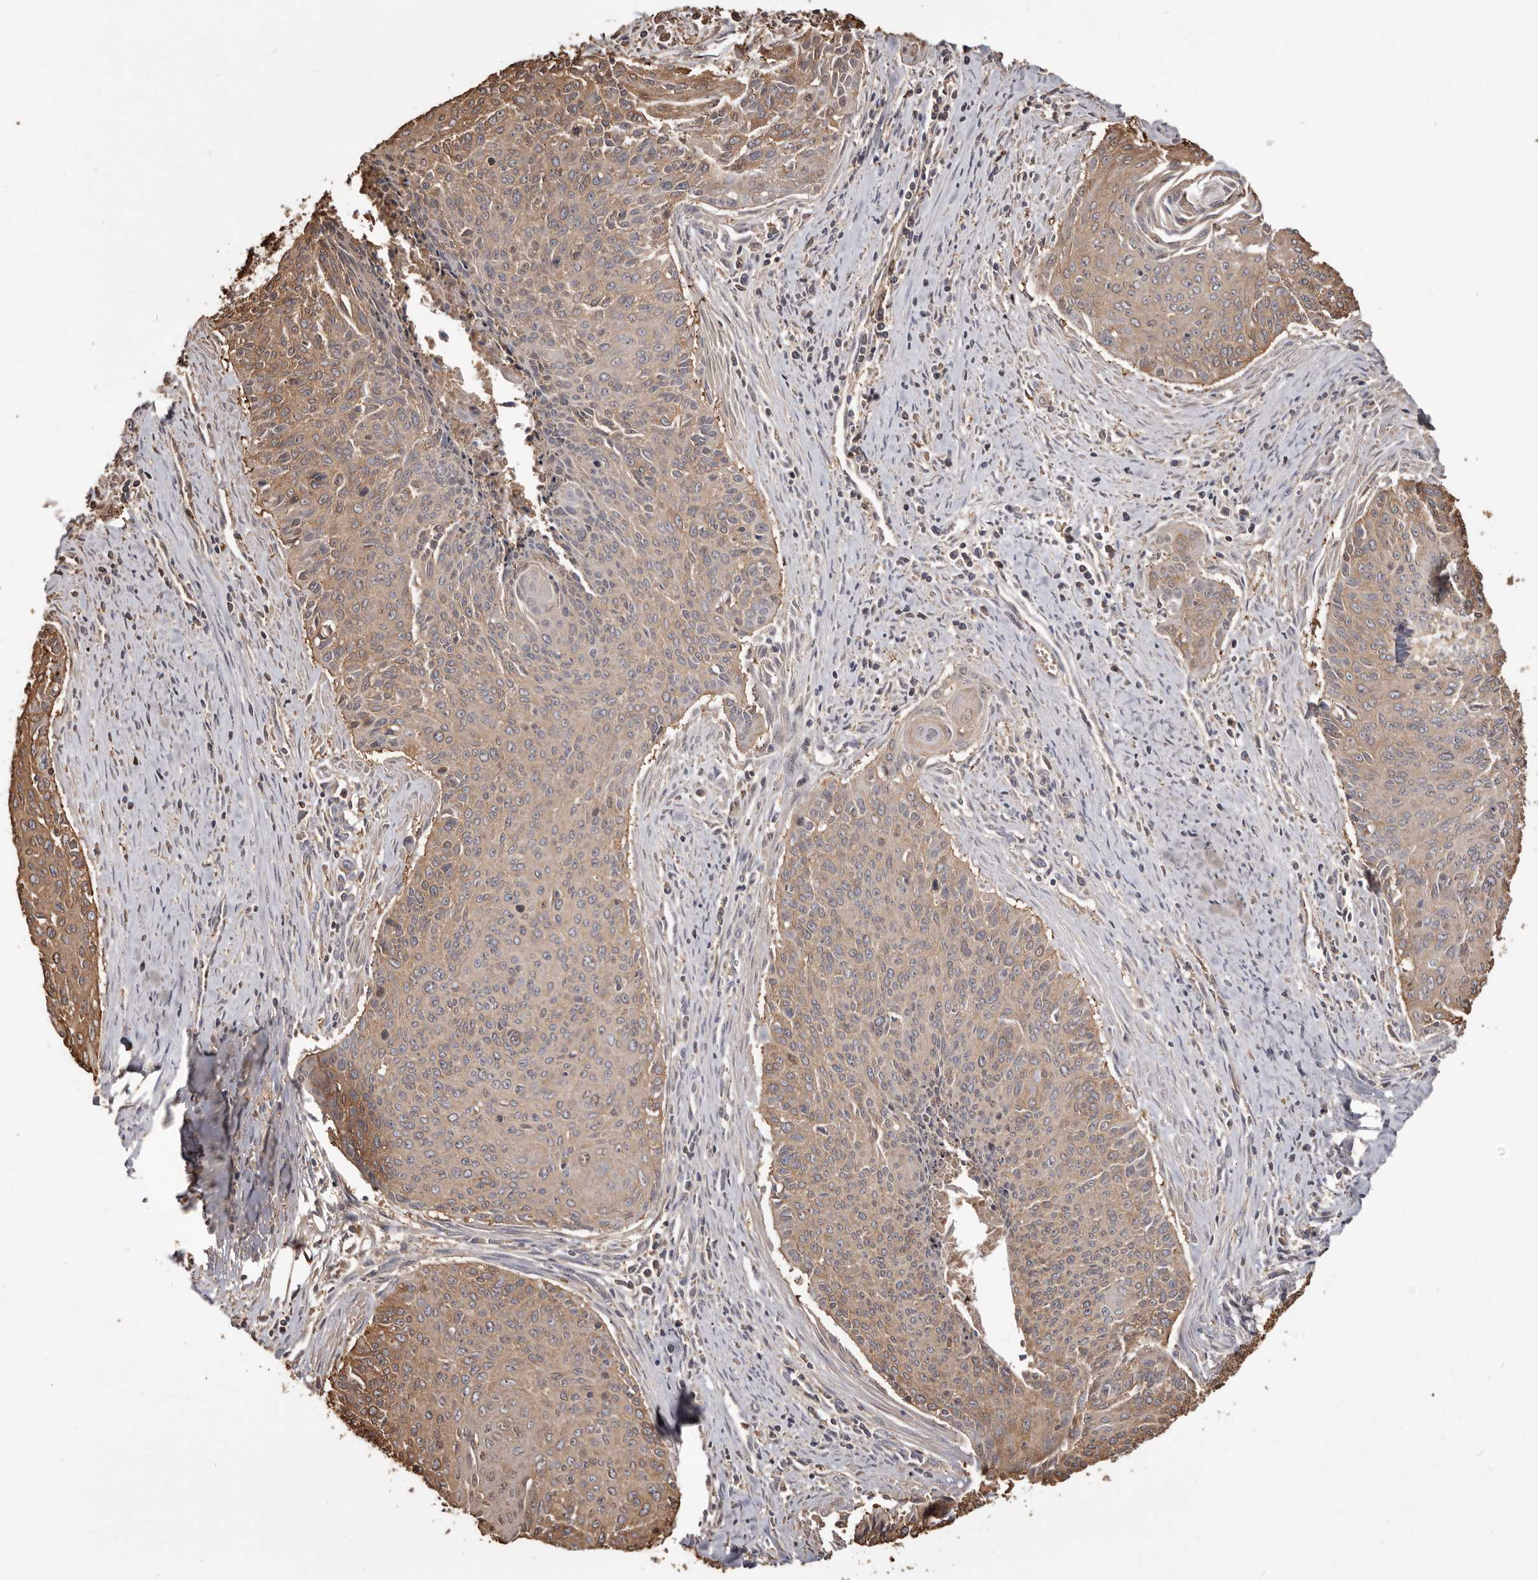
{"staining": {"intensity": "moderate", "quantity": ">75%", "location": "cytoplasmic/membranous"}, "tissue": "cervical cancer", "cell_type": "Tumor cells", "image_type": "cancer", "snomed": [{"axis": "morphology", "description": "Squamous cell carcinoma, NOS"}, {"axis": "topography", "description": "Cervix"}], "caption": "DAB immunohistochemical staining of human cervical squamous cell carcinoma exhibits moderate cytoplasmic/membranous protein expression in approximately >75% of tumor cells. The staining was performed using DAB (3,3'-diaminobenzidine) to visualize the protein expression in brown, while the nuclei were stained in blue with hematoxylin (Magnification: 20x).", "gene": "PKM", "patient": {"sex": "female", "age": 55}}